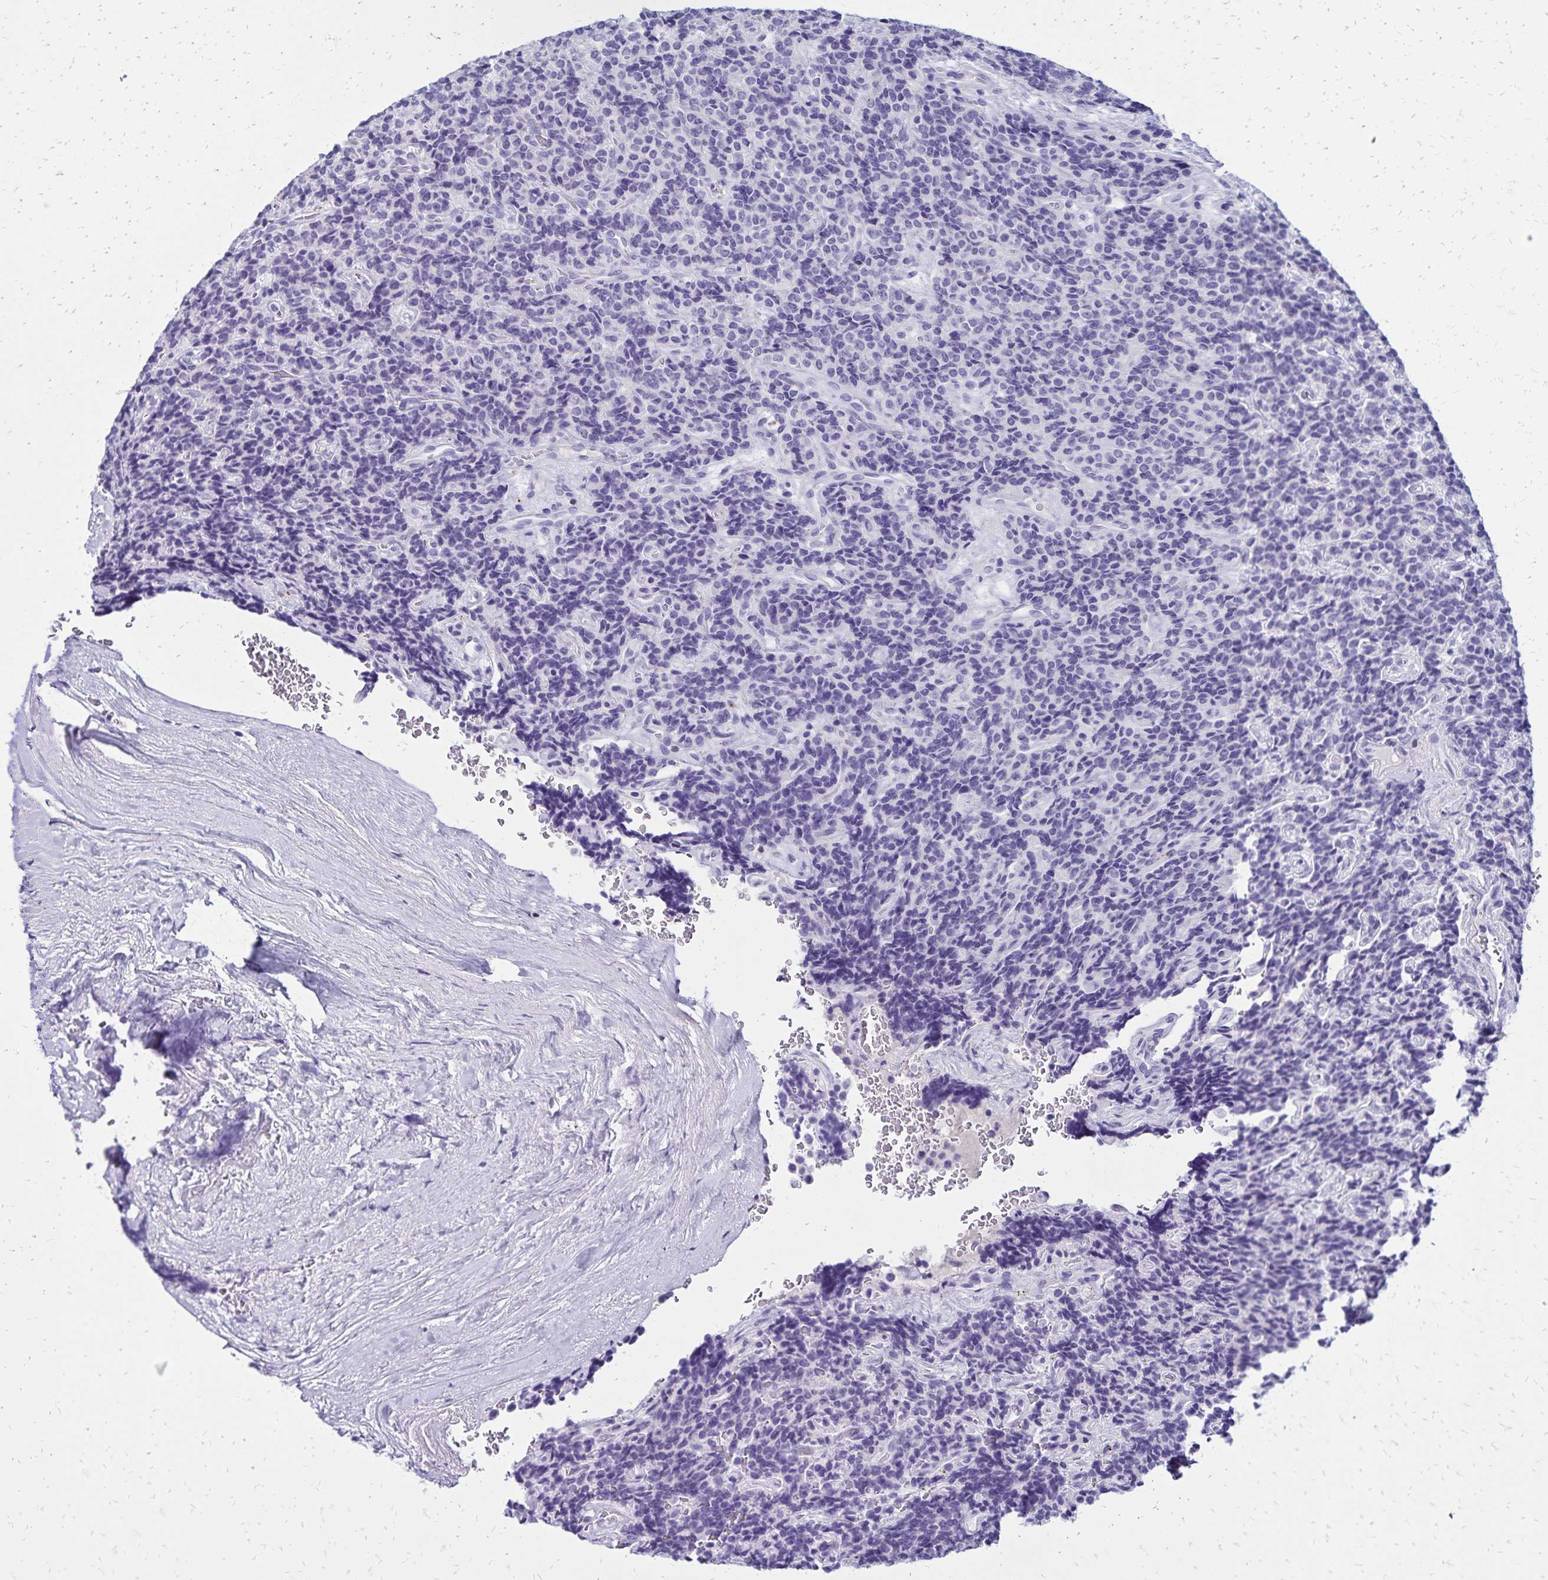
{"staining": {"intensity": "negative", "quantity": "none", "location": "none"}, "tissue": "carcinoid", "cell_type": "Tumor cells", "image_type": "cancer", "snomed": [{"axis": "morphology", "description": "Carcinoid, malignant, NOS"}, {"axis": "topography", "description": "Pancreas"}], "caption": "The micrograph reveals no staining of tumor cells in carcinoid (malignant).", "gene": "CD27", "patient": {"sex": "male", "age": 36}}